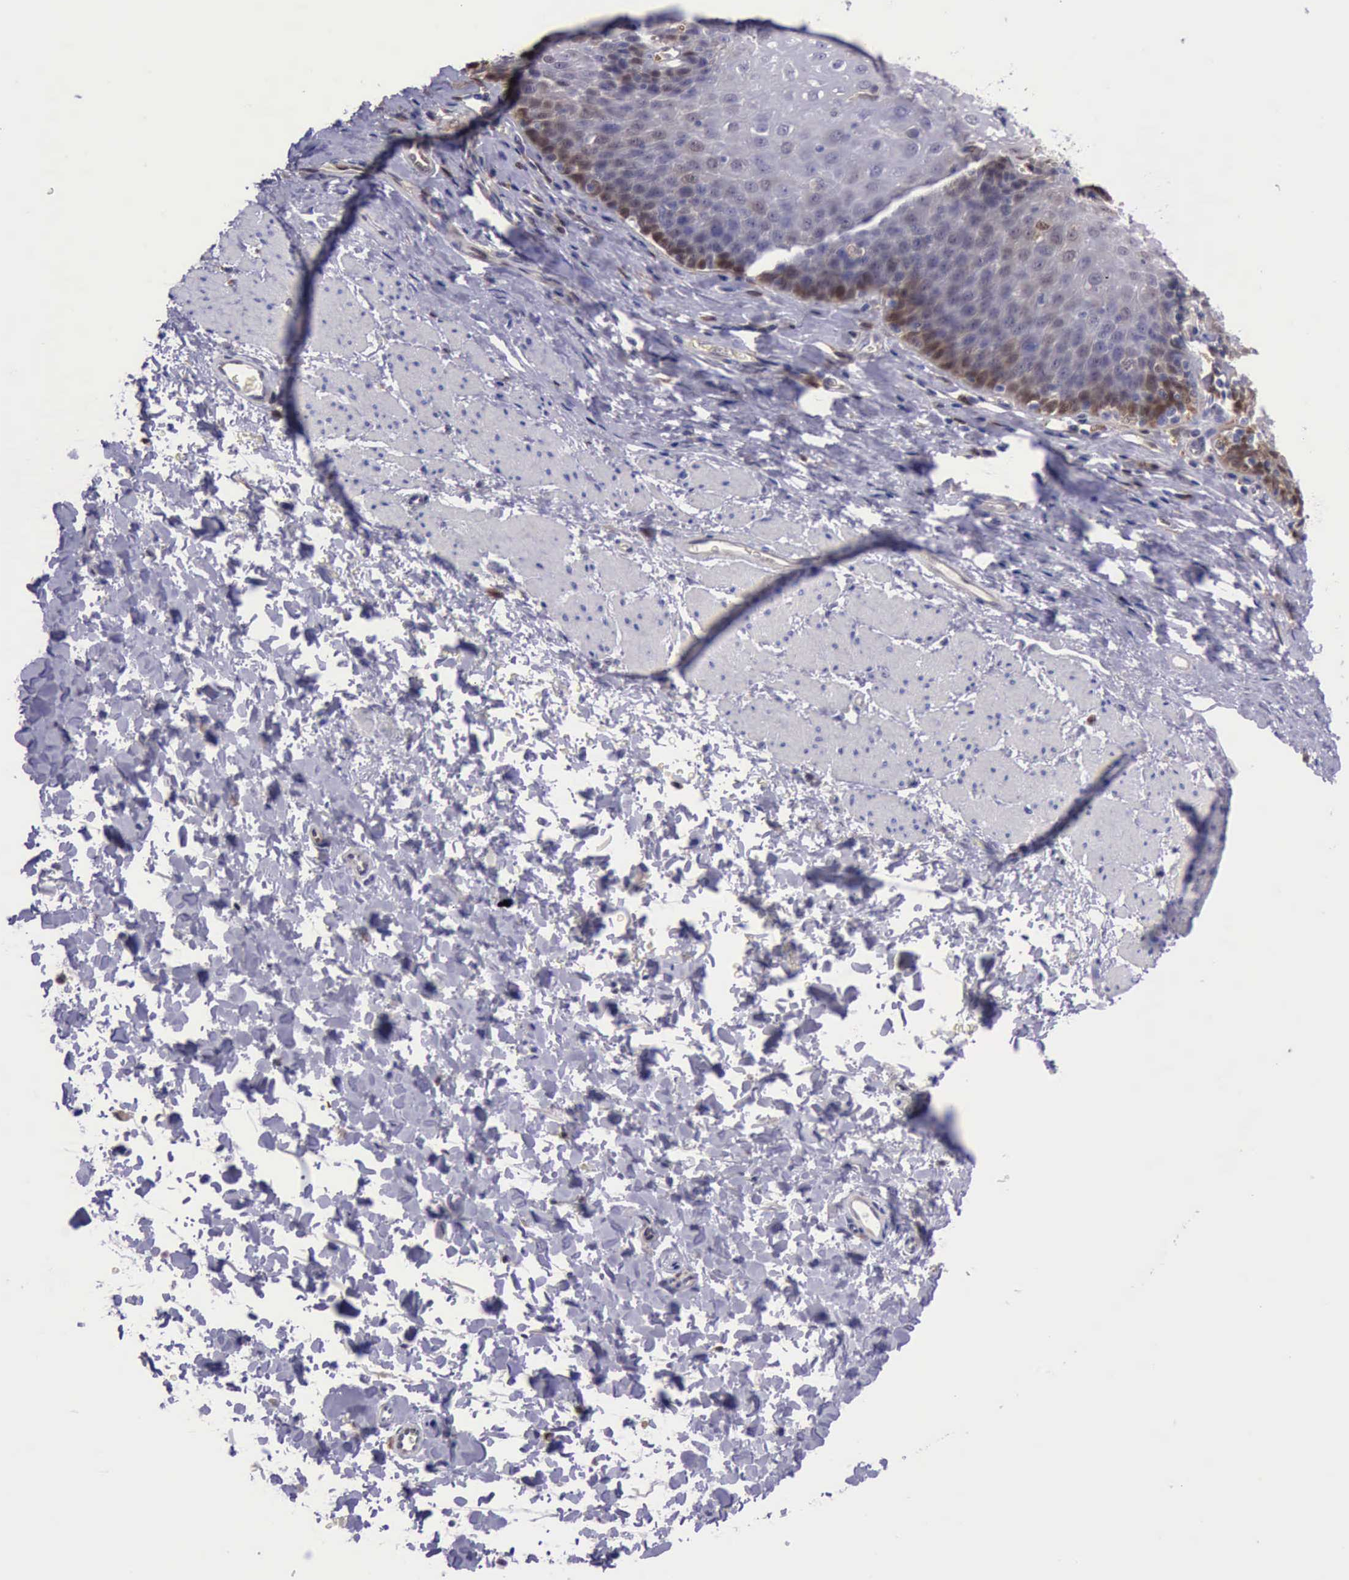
{"staining": {"intensity": "weak", "quantity": "<25%", "location": "cytoplasmic/membranous"}, "tissue": "esophagus", "cell_type": "Squamous epithelial cells", "image_type": "normal", "snomed": [{"axis": "morphology", "description": "Normal tissue, NOS"}, {"axis": "topography", "description": "Esophagus"}], "caption": "Human esophagus stained for a protein using immunohistochemistry (IHC) demonstrates no staining in squamous epithelial cells.", "gene": "TYMP", "patient": {"sex": "female", "age": 61}}